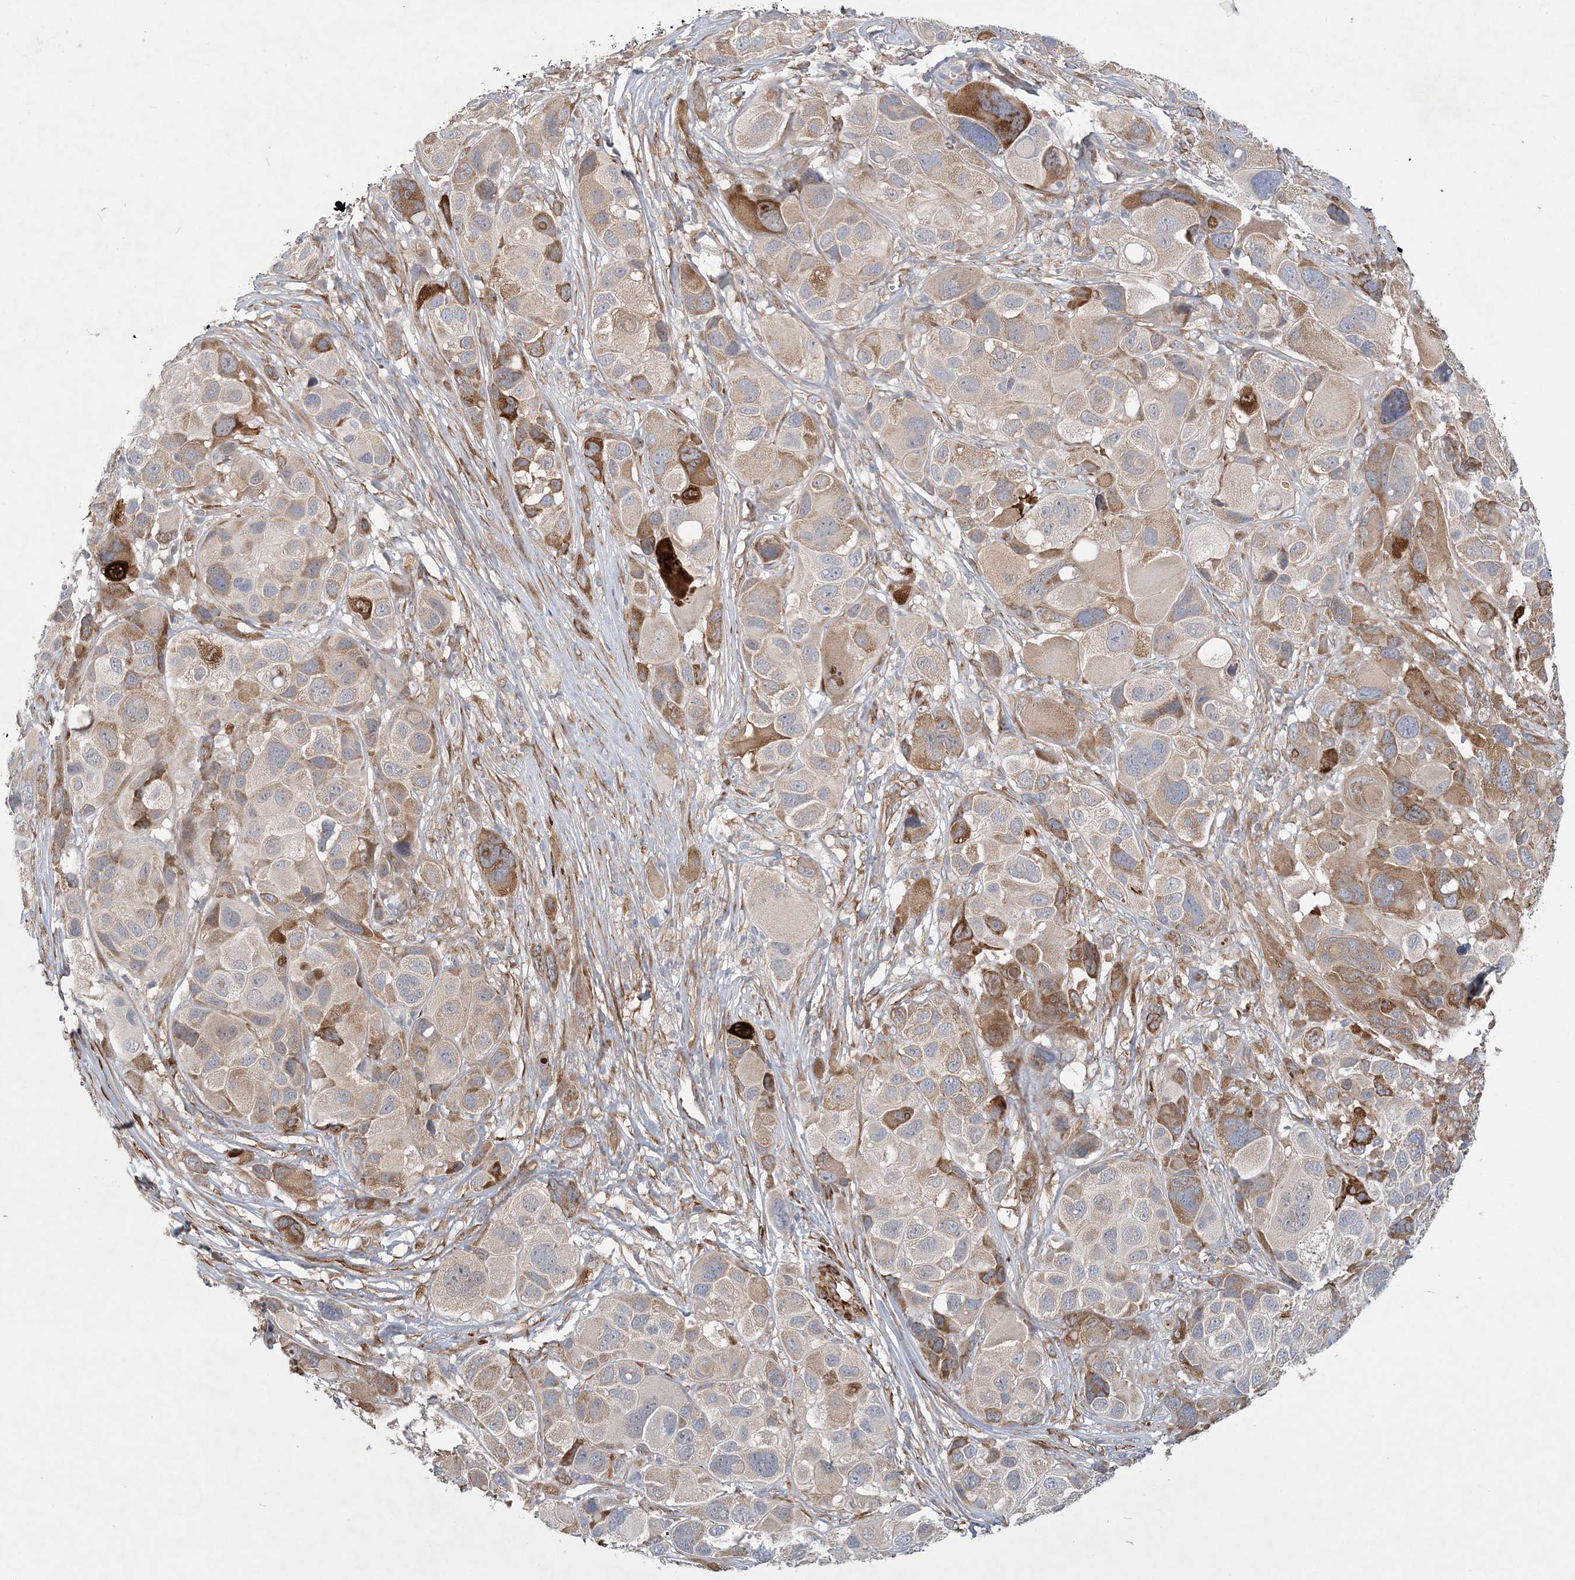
{"staining": {"intensity": "moderate", "quantity": "25%-75%", "location": "cytoplasmic/membranous"}, "tissue": "melanoma", "cell_type": "Tumor cells", "image_type": "cancer", "snomed": [{"axis": "morphology", "description": "Malignant melanoma, NOS"}, {"axis": "topography", "description": "Skin of trunk"}], "caption": "DAB immunohistochemical staining of melanoma shows moderate cytoplasmic/membranous protein expression in about 25%-75% of tumor cells. The protein of interest is stained brown, and the nuclei are stained in blue (DAB (3,3'-diaminobenzidine) IHC with brightfield microscopy, high magnification).", "gene": "MAP4K5", "patient": {"sex": "male", "age": 71}}